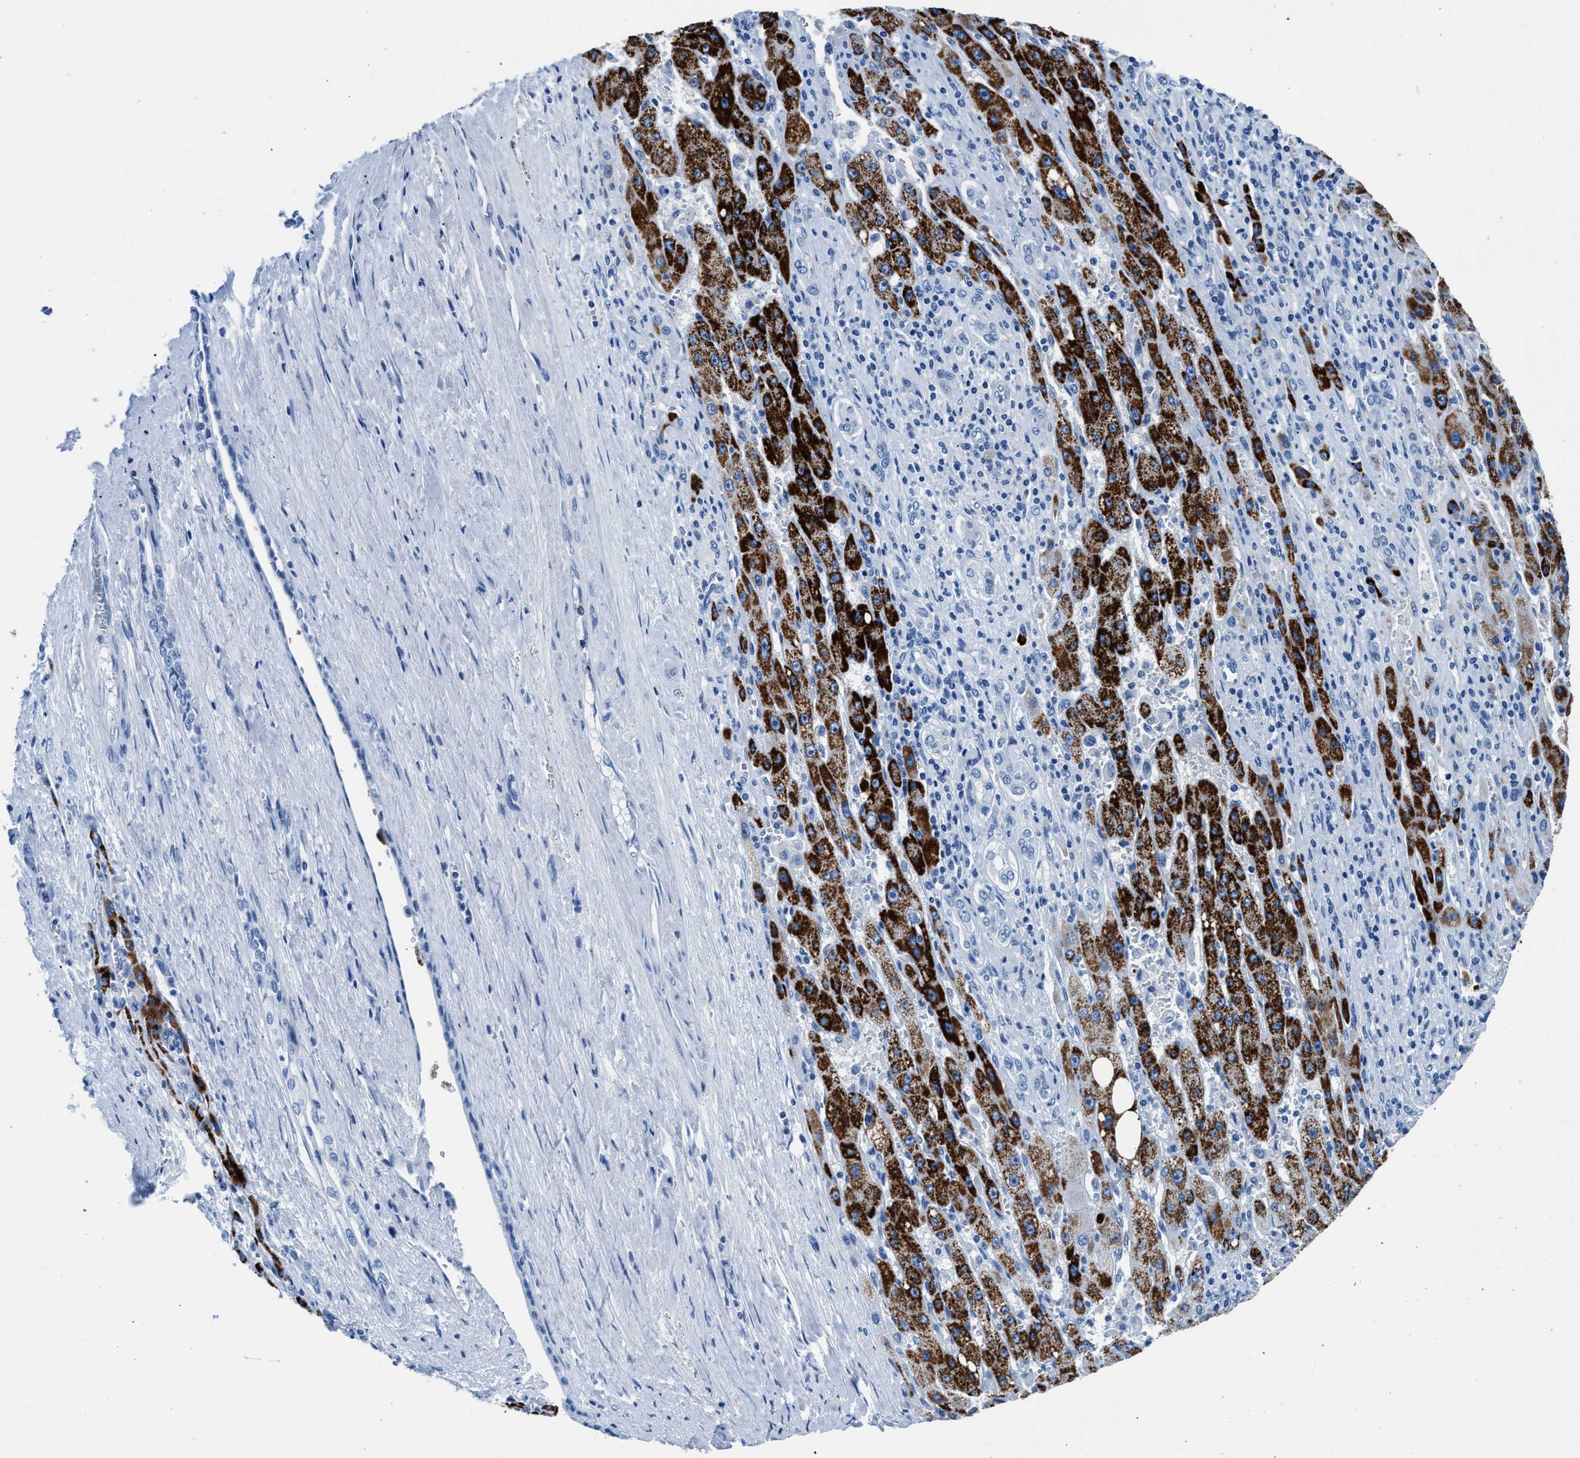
{"staining": {"intensity": "strong", "quantity": ">75%", "location": "cytoplasmic/membranous"}, "tissue": "liver cancer", "cell_type": "Tumor cells", "image_type": "cancer", "snomed": [{"axis": "morphology", "description": "Carcinoma, Hepatocellular, NOS"}, {"axis": "topography", "description": "Liver"}], "caption": "DAB (3,3'-diaminobenzidine) immunohistochemical staining of human hepatocellular carcinoma (liver) demonstrates strong cytoplasmic/membranous protein staining in about >75% of tumor cells.", "gene": "CPS1", "patient": {"sex": "female", "age": 73}}